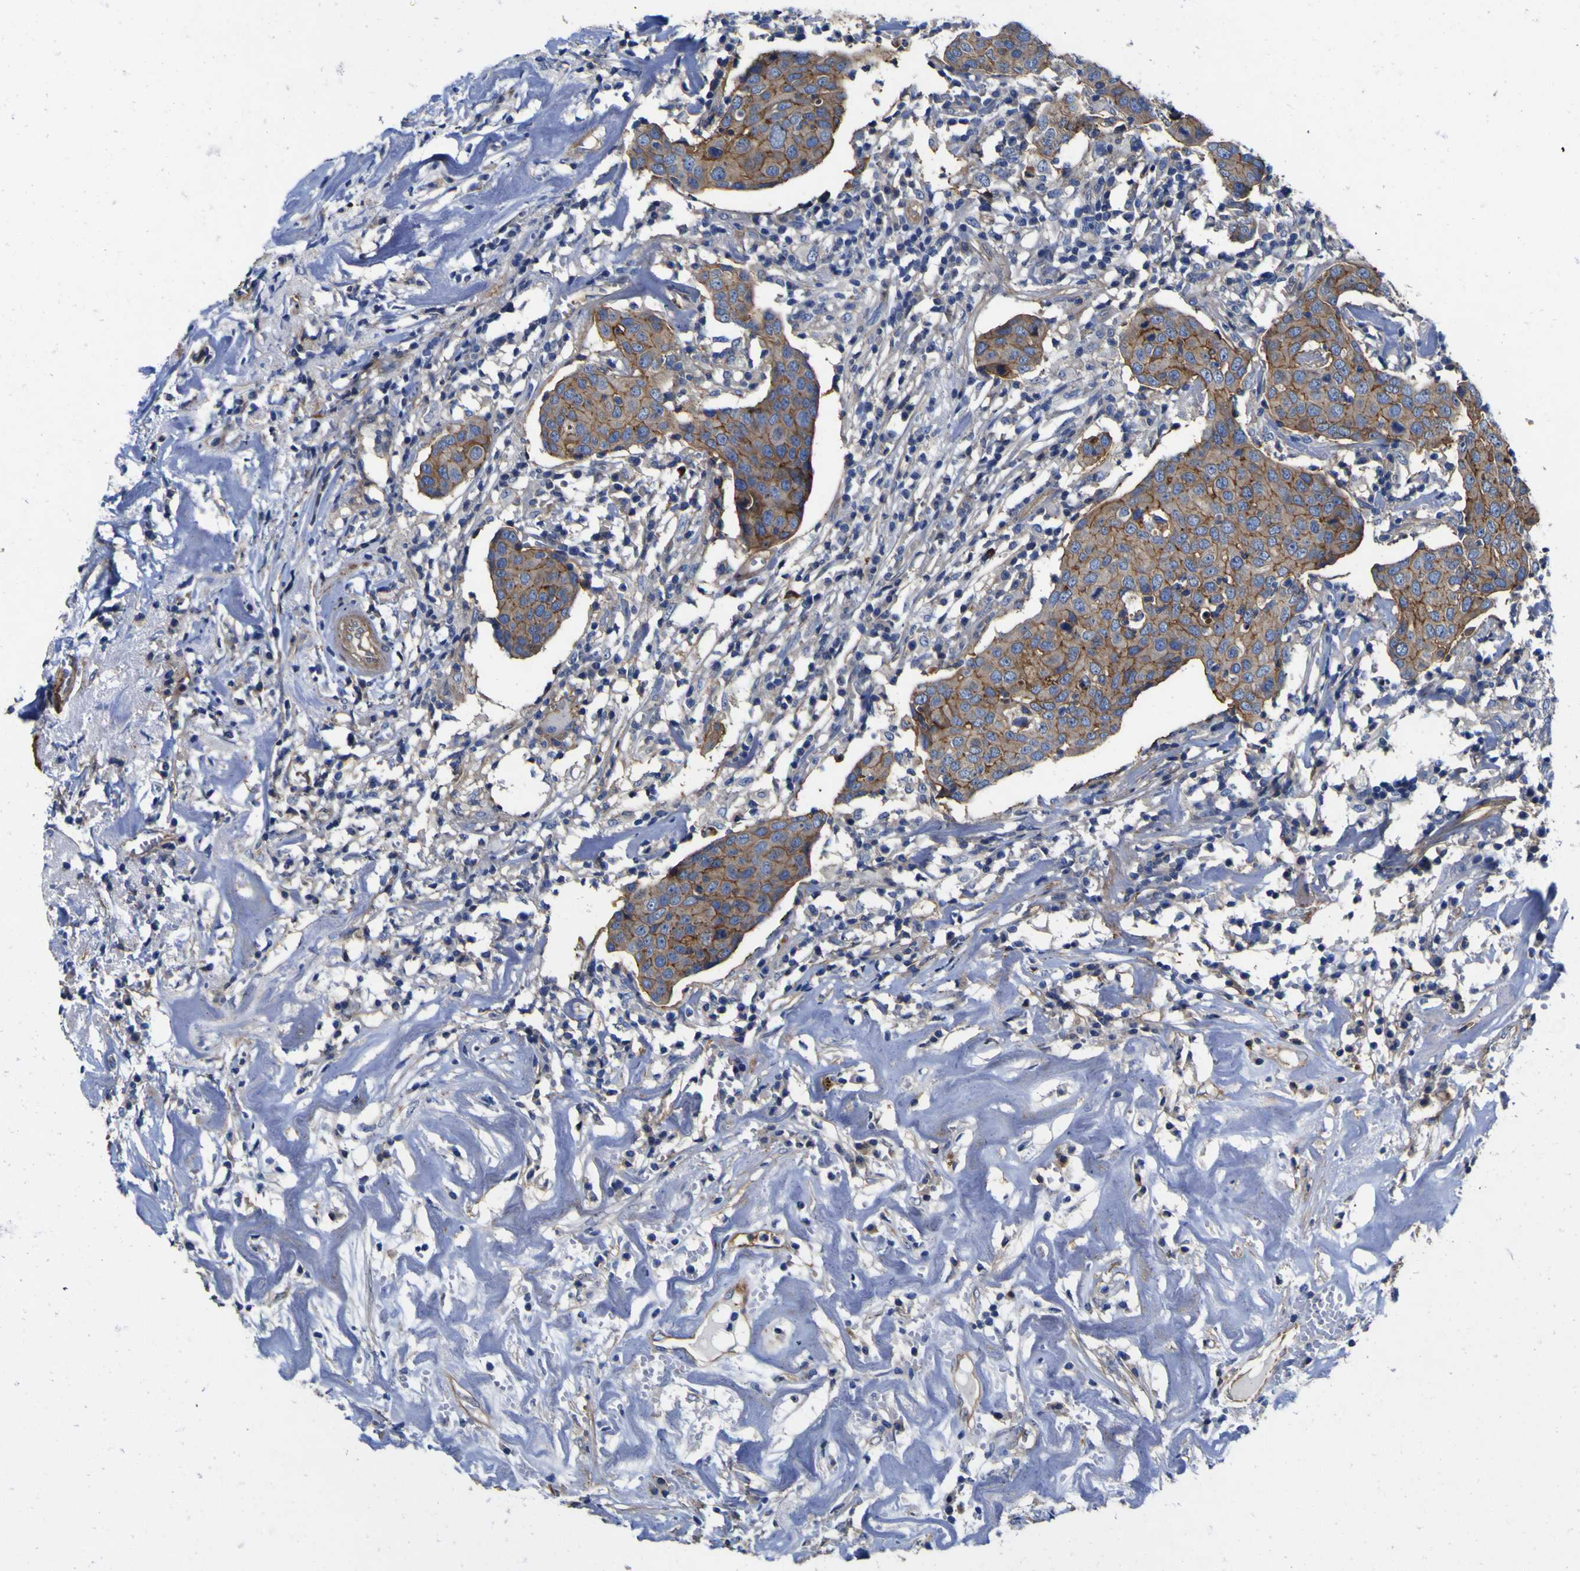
{"staining": {"intensity": "moderate", "quantity": "25%-75%", "location": "cytoplasmic/membranous"}, "tissue": "head and neck cancer", "cell_type": "Tumor cells", "image_type": "cancer", "snomed": [{"axis": "morphology", "description": "Adenocarcinoma, NOS"}, {"axis": "topography", "description": "Salivary gland"}, {"axis": "topography", "description": "Head-Neck"}], "caption": "A micrograph of head and neck cancer (adenocarcinoma) stained for a protein exhibits moderate cytoplasmic/membranous brown staining in tumor cells.", "gene": "CD151", "patient": {"sex": "female", "age": 65}}